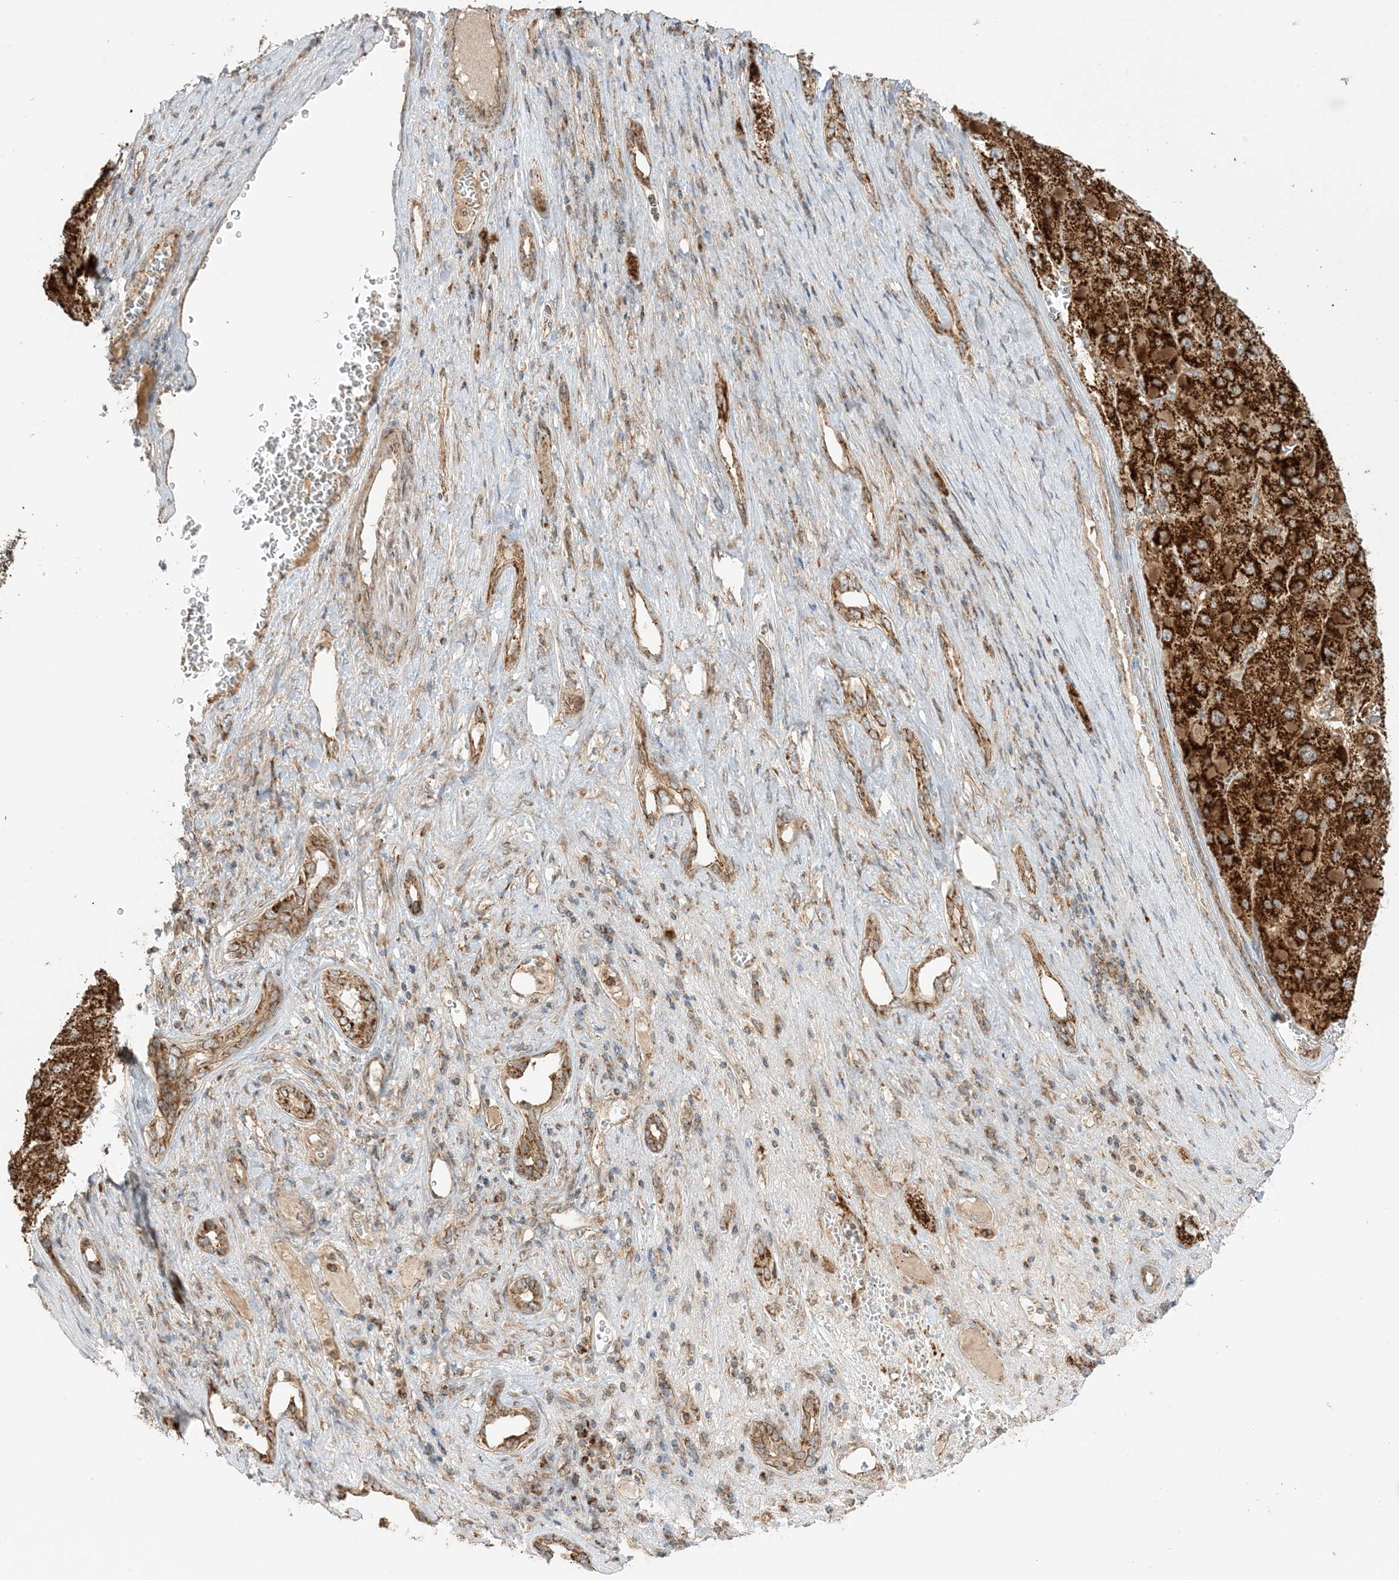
{"staining": {"intensity": "strong", "quantity": ">75%", "location": "cytoplasmic/membranous"}, "tissue": "liver cancer", "cell_type": "Tumor cells", "image_type": "cancer", "snomed": [{"axis": "morphology", "description": "Carcinoma, Hepatocellular, NOS"}, {"axis": "topography", "description": "Liver"}], "caption": "Brown immunohistochemical staining in liver cancer exhibits strong cytoplasmic/membranous expression in about >75% of tumor cells.", "gene": "N4BP3", "patient": {"sex": "female", "age": 73}}